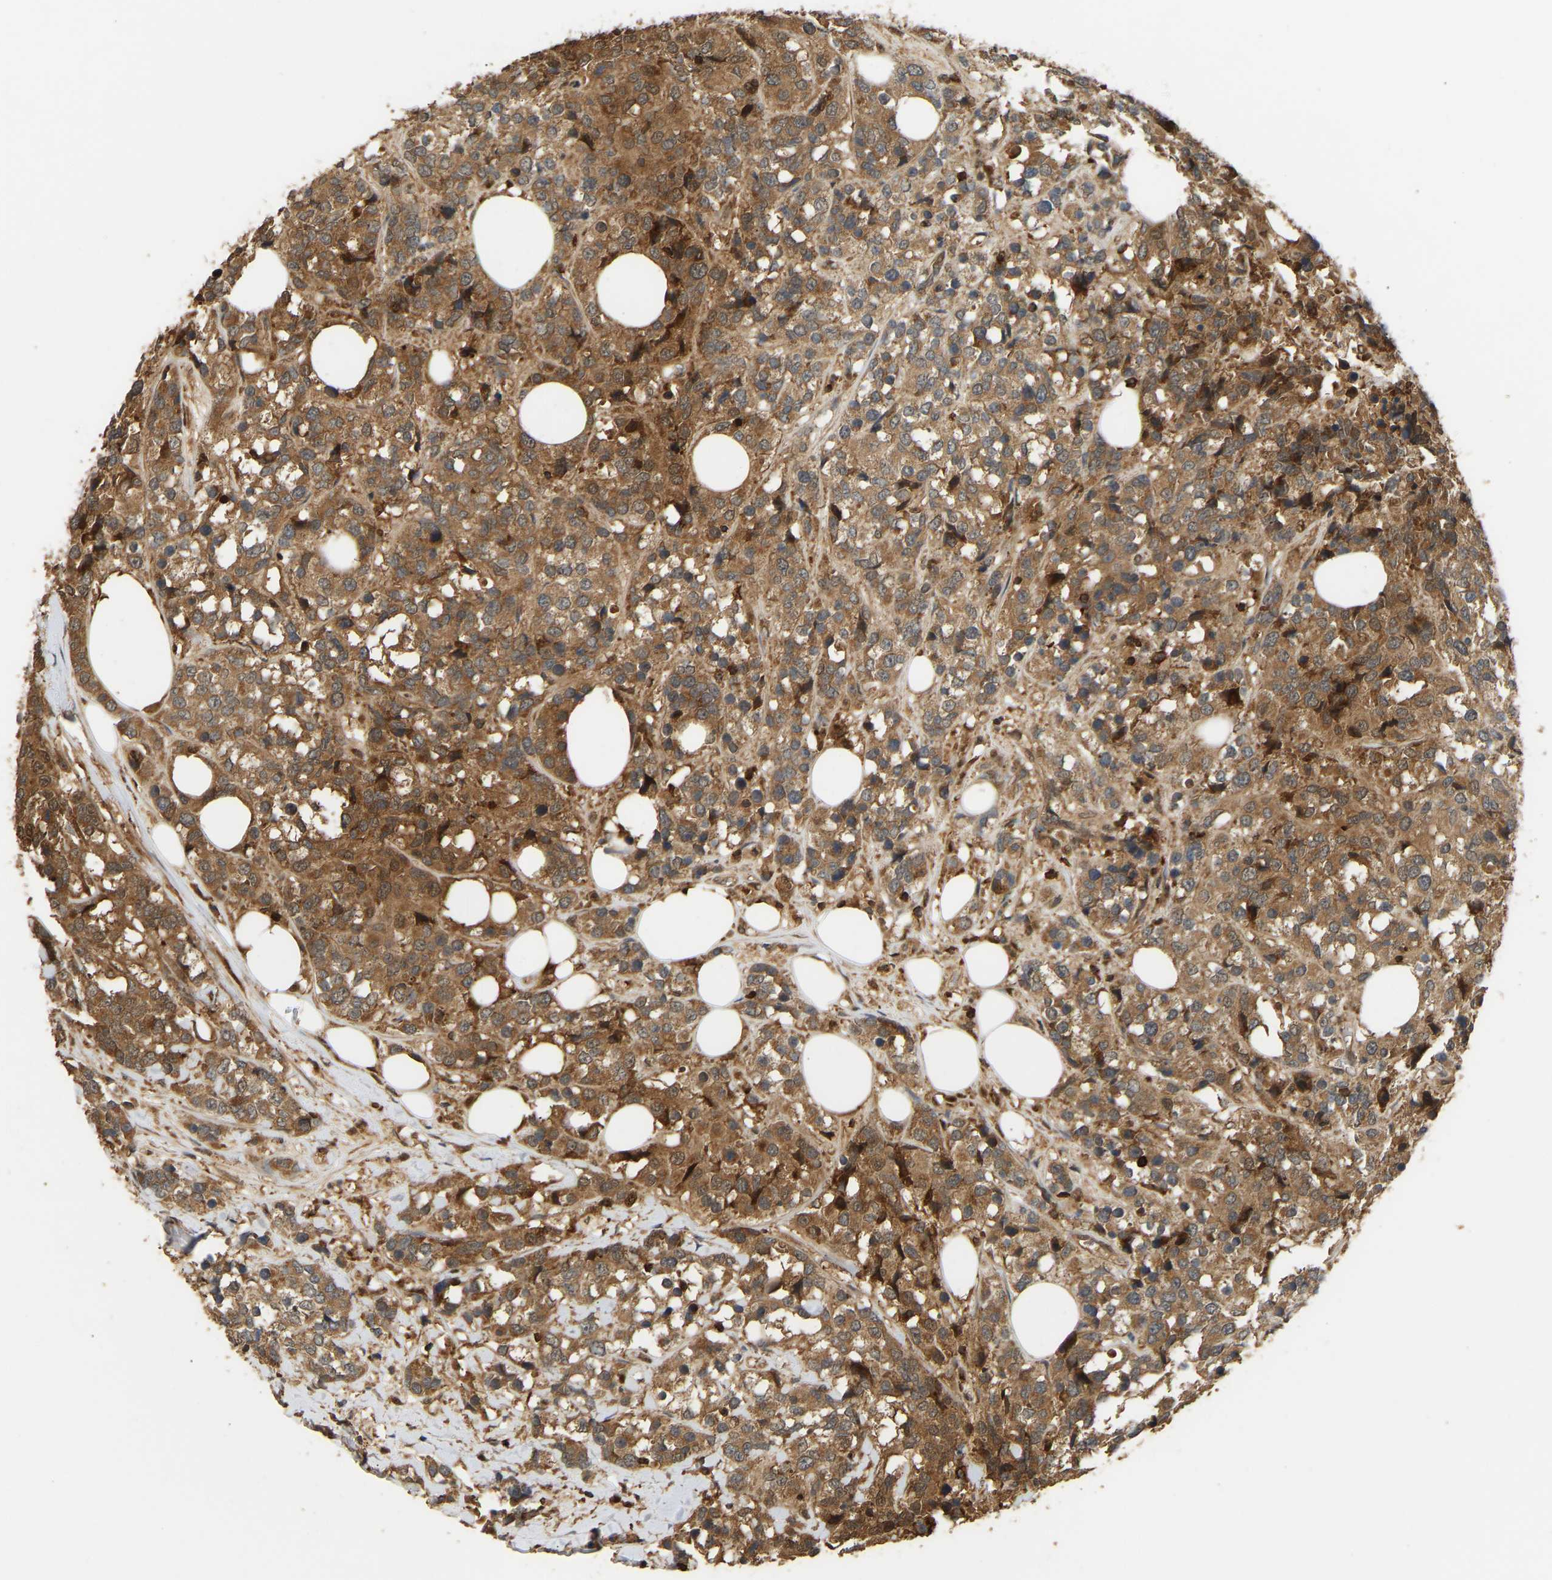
{"staining": {"intensity": "strong", "quantity": ">75%", "location": "cytoplasmic/membranous"}, "tissue": "breast cancer", "cell_type": "Tumor cells", "image_type": "cancer", "snomed": [{"axis": "morphology", "description": "Lobular carcinoma"}, {"axis": "topography", "description": "Breast"}], "caption": "Strong cytoplasmic/membranous protein positivity is present in about >75% of tumor cells in breast lobular carcinoma.", "gene": "GOPC", "patient": {"sex": "female", "age": 59}}